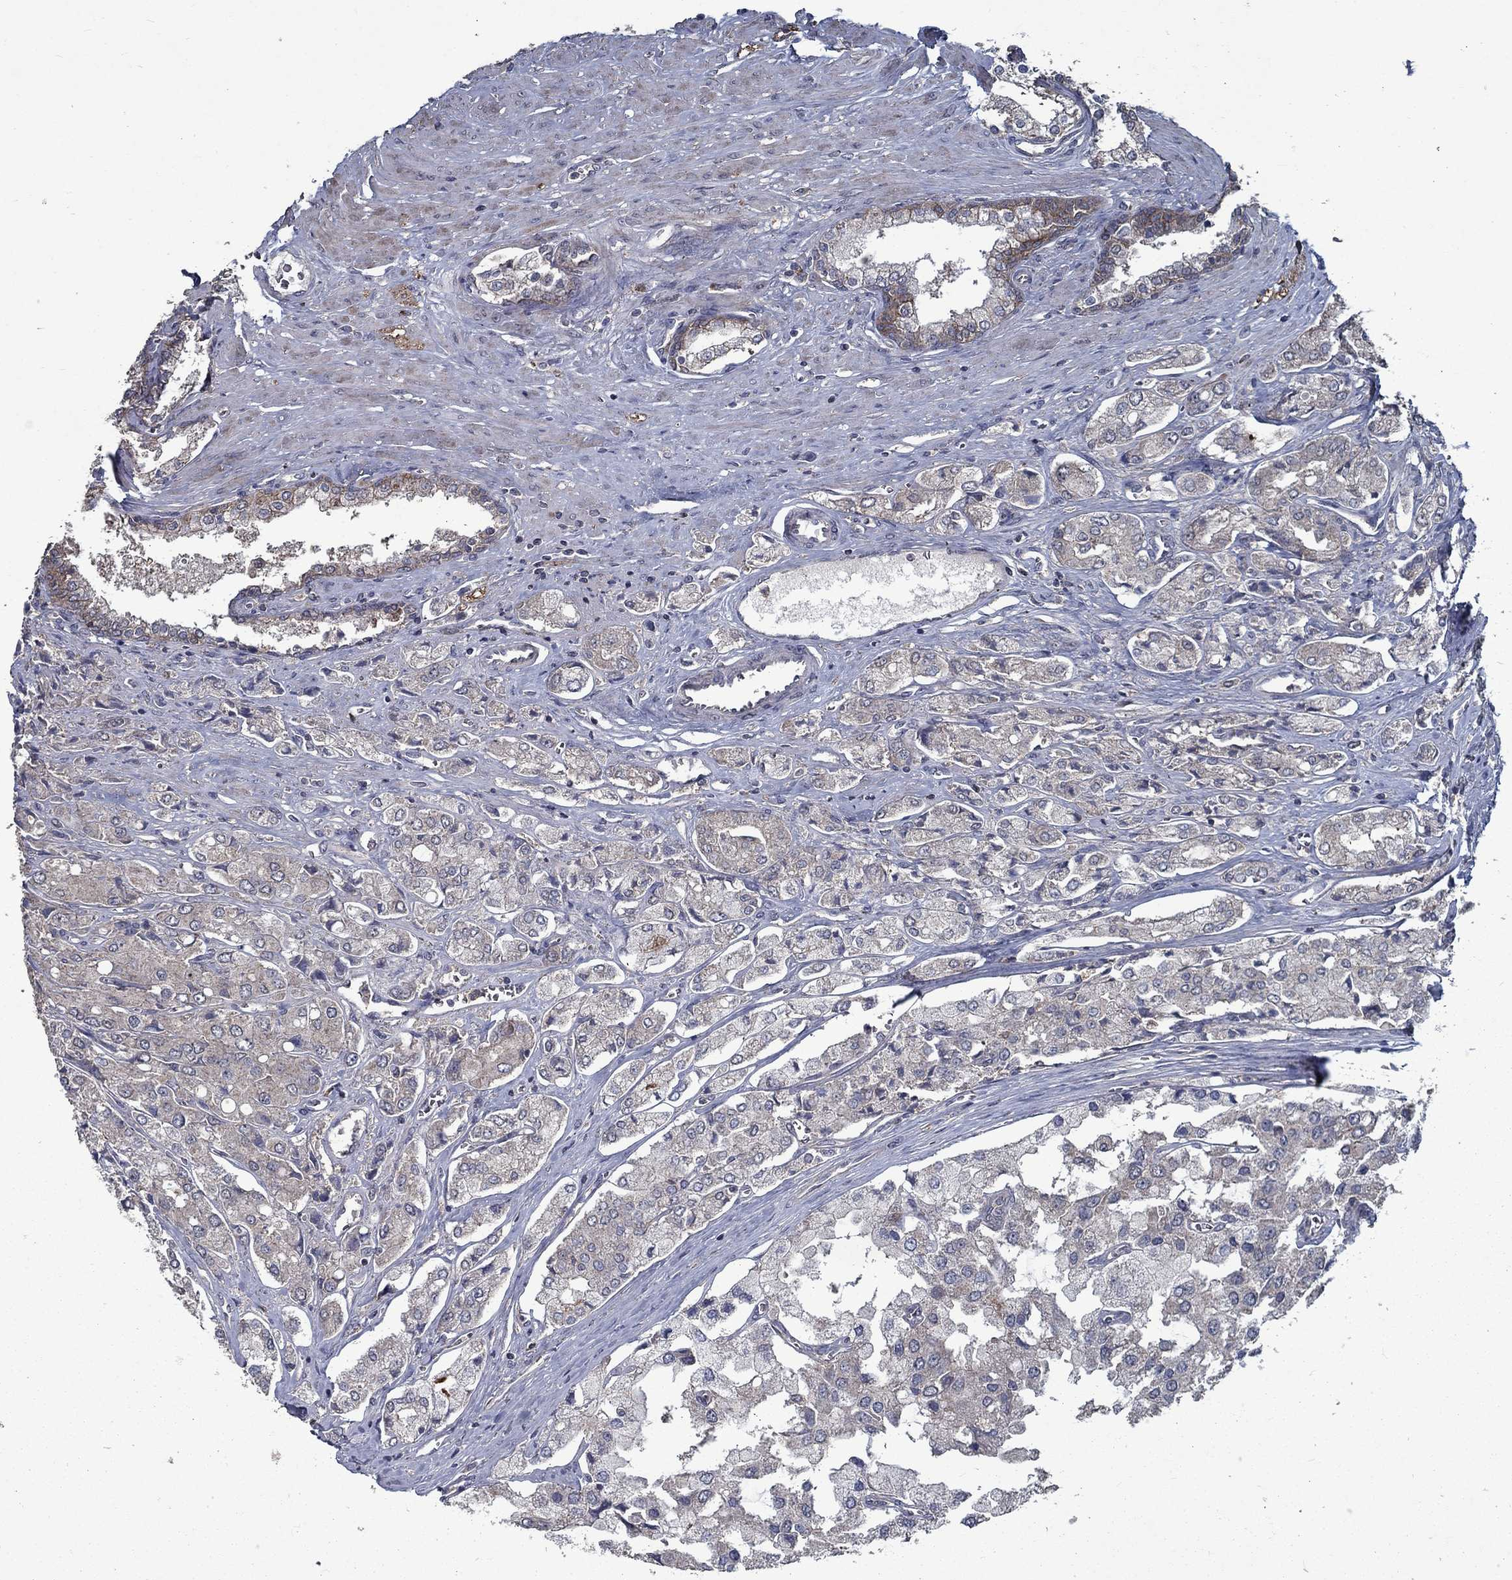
{"staining": {"intensity": "moderate", "quantity": "<25%", "location": "cytoplasmic/membranous"}, "tissue": "prostate cancer", "cell_type": "Tumor cells", "image_type": "cancer", "snomed": [{"axis": "morphology", "description": "Adenocarcinoma, NOS"}, {"axis": "topography", "description": "Prostate and seminal vesicle, NOS"}, {"axis": "topography", "description": "Prostate"}], "caption": "Prostate adenocarcinoma stained for a protein (brown) reveals moderate cytoplasmic/membranous positive positivity in about <25% of tumor cells.", "gene": "SLC44A1", "patient": {"sex": "male", "age": 67}}